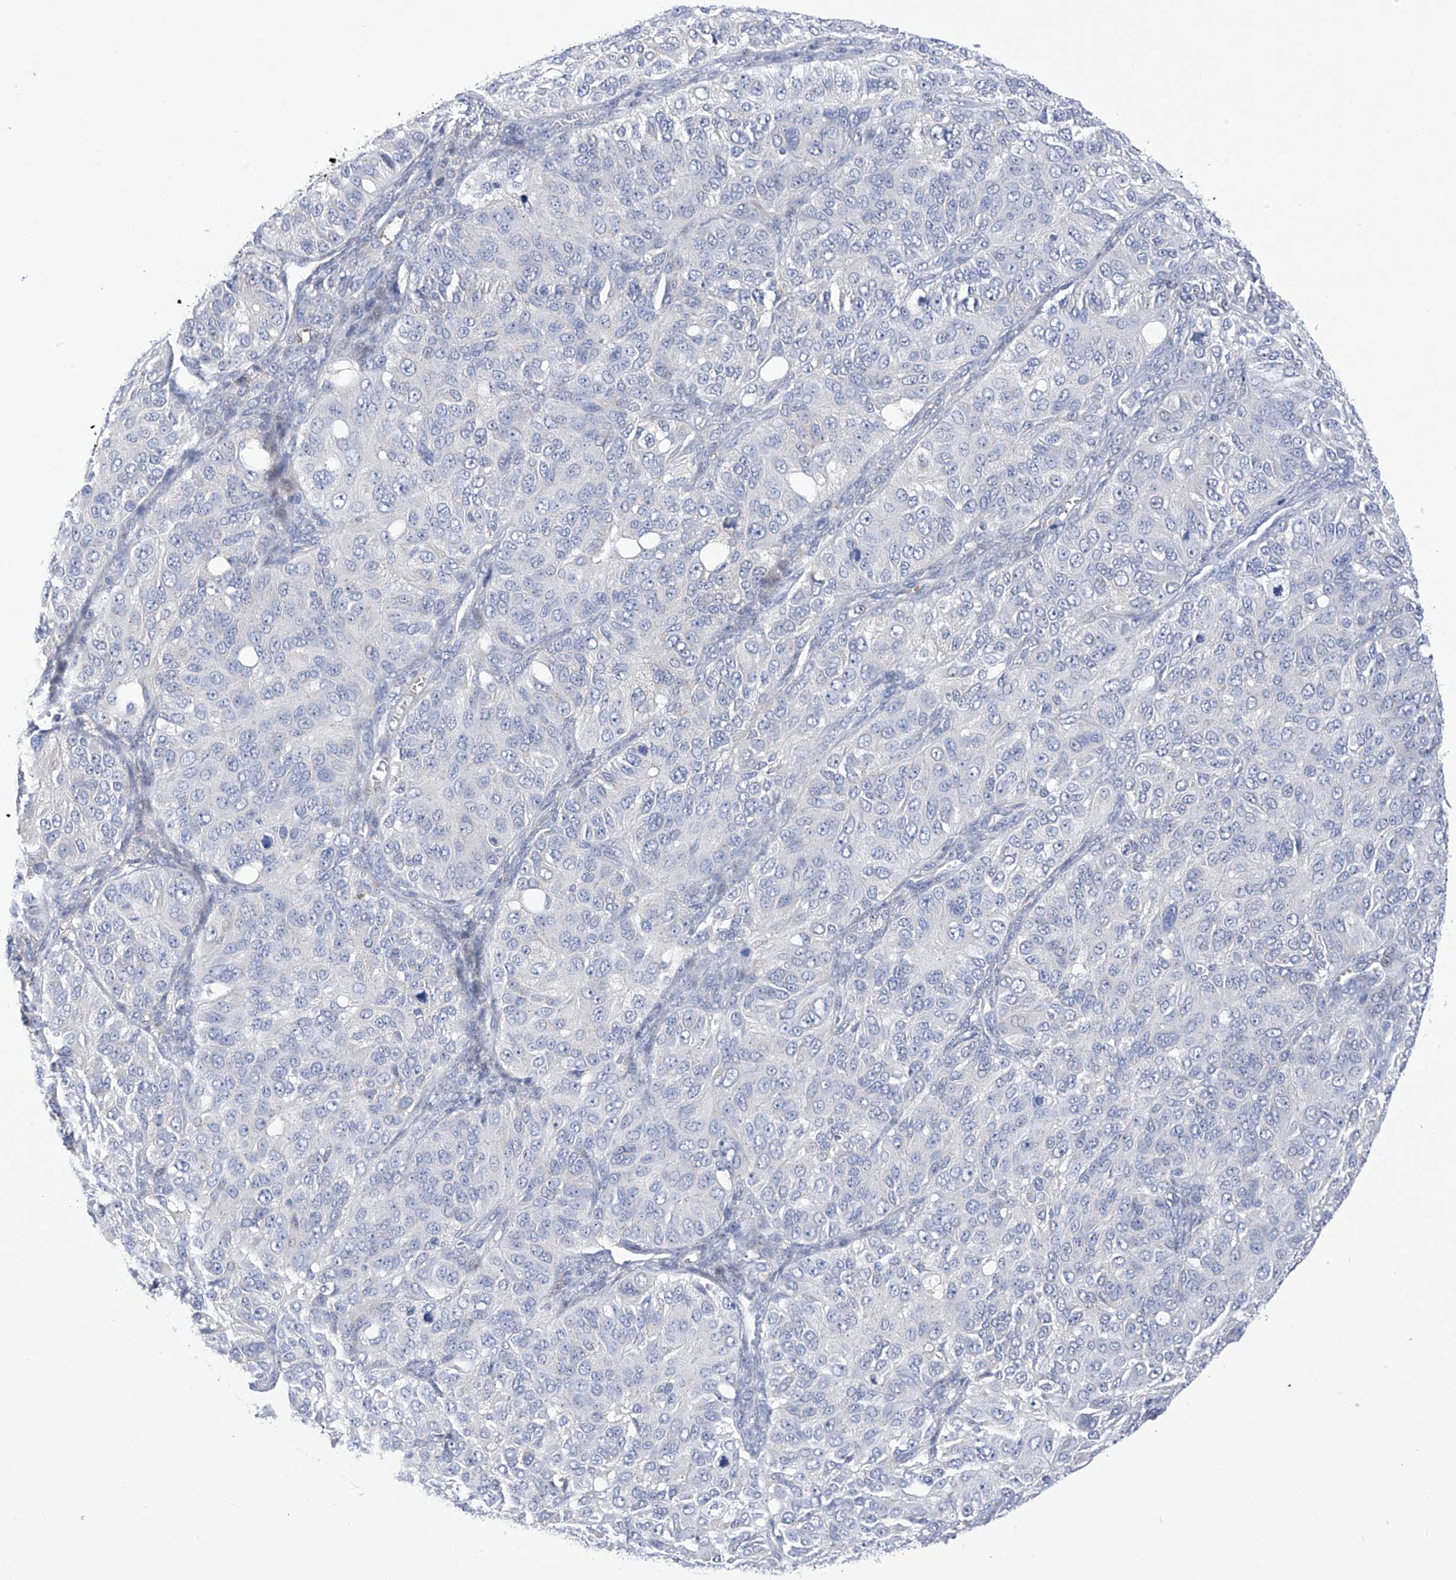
{"staining": {"intensity": "negative", "quantity": "none", "location": "none"}, "tissue": "ovarian cancer", "cell_type": "Tumor cells", "image_type": "cancer", "snomed": [{"axis": "morphology", "description": "Carcinoma, endometroid"}, {"axis": "topography", "description": "Ovary"}], "caption": "The image shows no staining of tumor cells in ovarian cancer (endometroid carcinoma).", "gene": "SLCO4A1", "patient": {"sex": "female", "age": 51}}